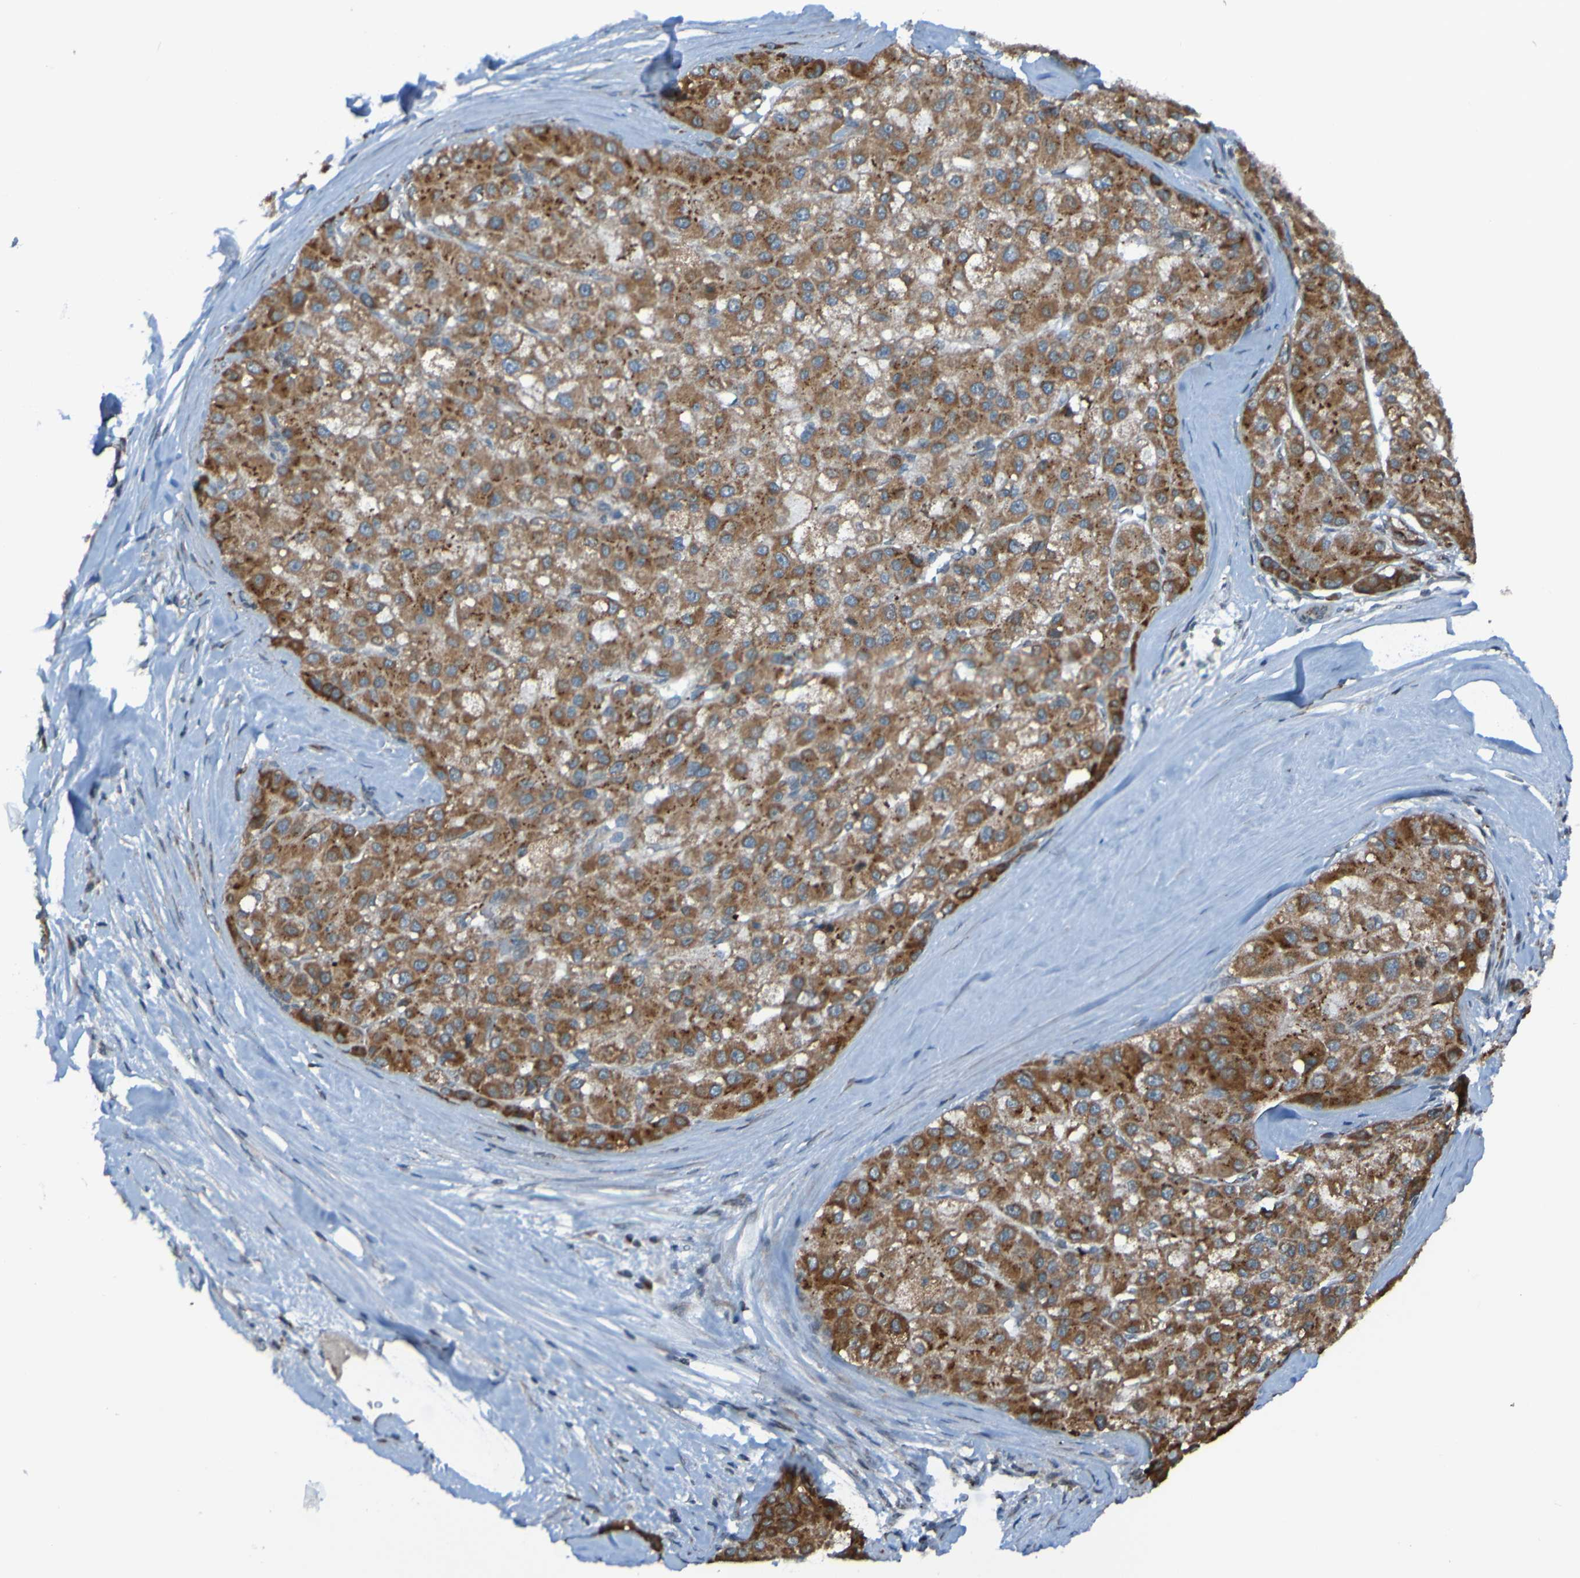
{"staining": {"intensity": "moderate", "quantity": ">75%", "location": "cytoplasmic/membranous"}, "tissue": "liver cancer", "cell_type": "Tumor cells", "image_type": "cancer", "snomed": [{"axis": "morphology", "description": "Carcinoma, Hepatocellular, NOS"}, {"axis": "topography", "description": "Liver"}], "caption": "A brown stain labels moderate cytoplasmic/membranous positivity of a protein in liver cancer (hepatocellular carcinoma) tumor cells.", "gene": "UNG", "patient": {"sex": "male", "age": 80}}